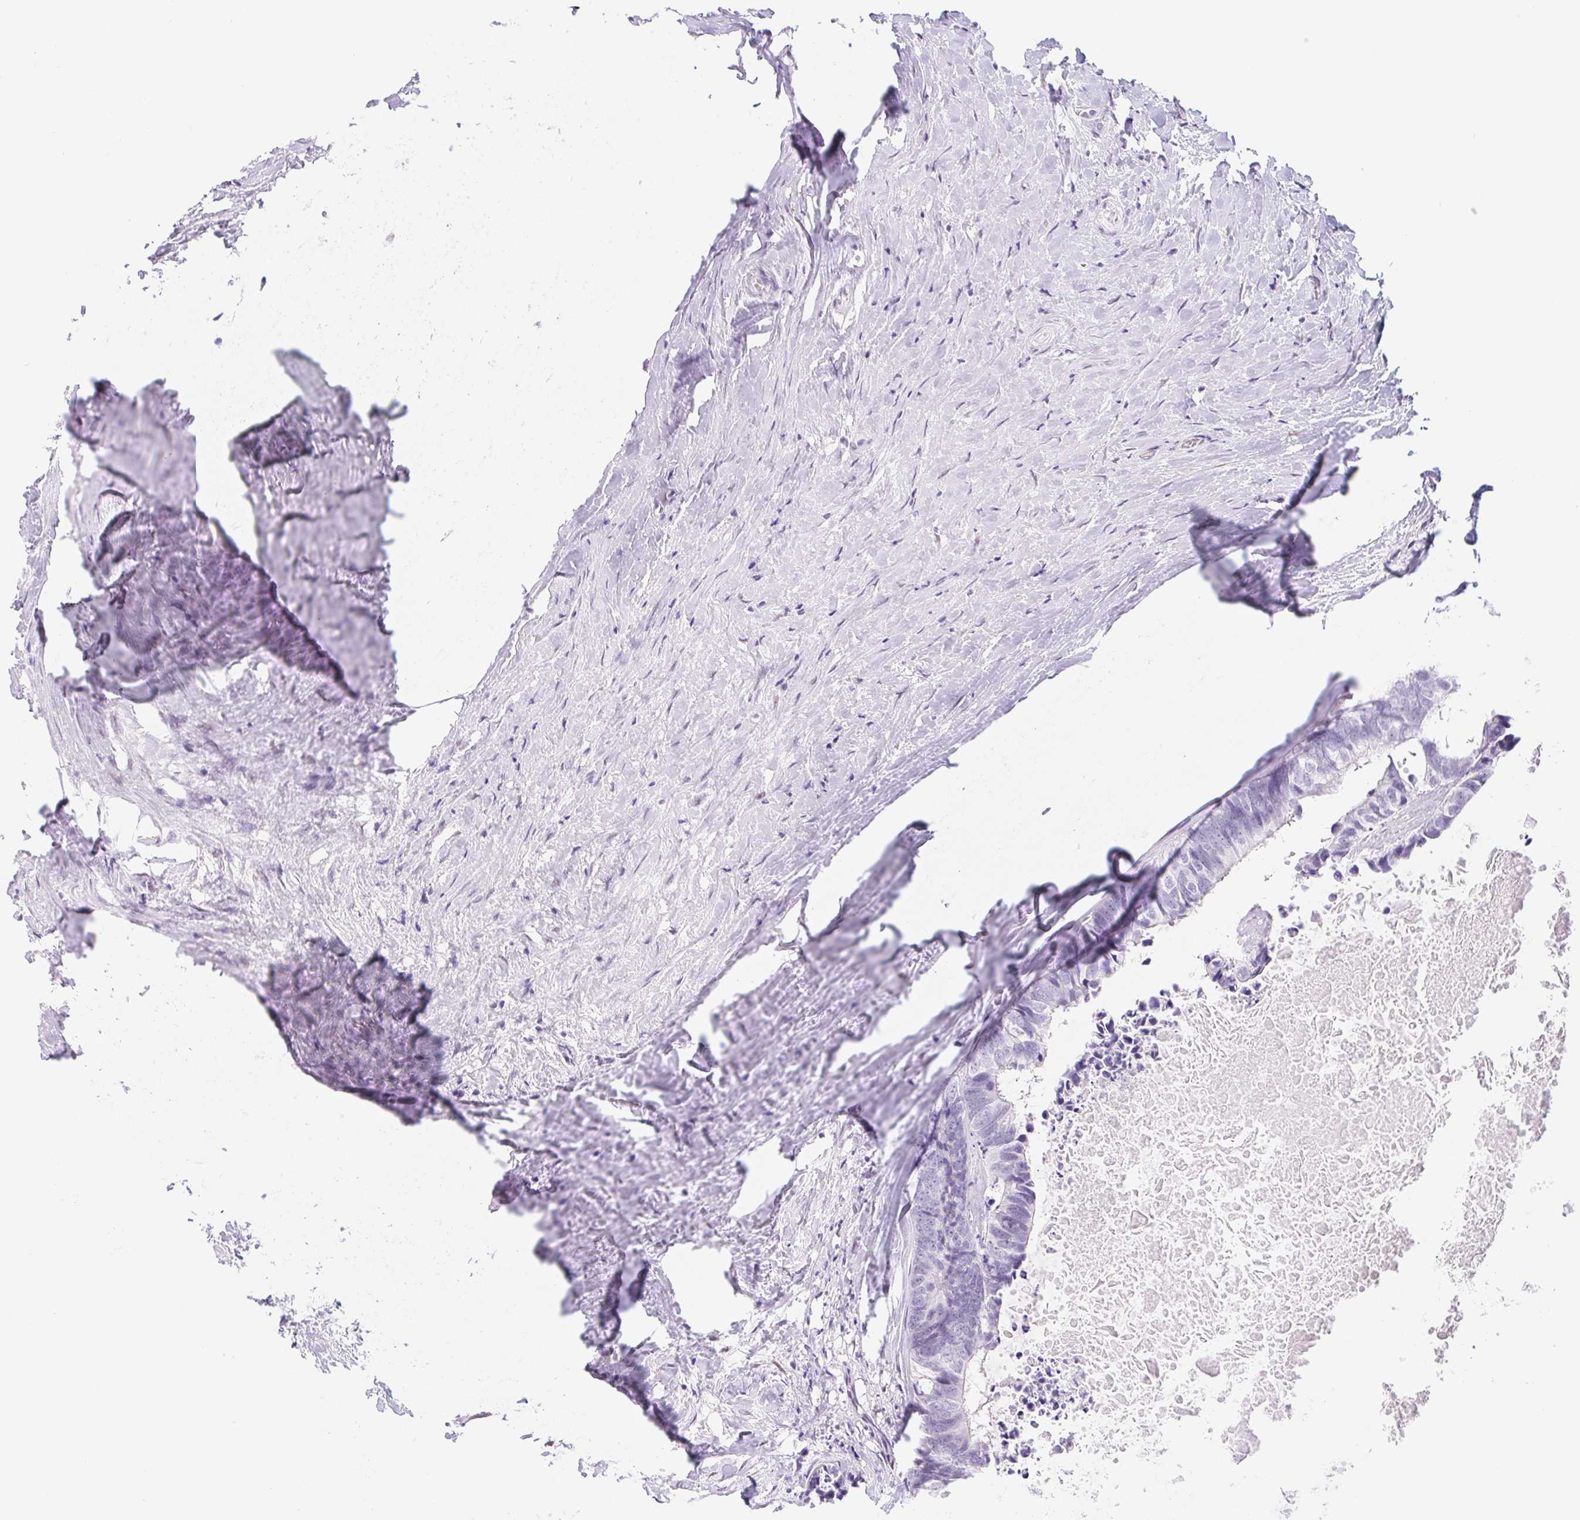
{"staining": {"intensity": "negative", "quantity": "none", "location": "none"}, "tissue": "colorectal cancer", "cell_type": "Tumor cells", "image_type": "cancer", "snomed": [{"axis": "morphology", "description": "Adenocarcinoma, NOS"}, {"axis": "topography", "description": "Colon"}, {"axis": "topography", "description": "Rectum"}], "caption": "Immunohistochemistry (IHC) image of neoplastic tissue: colorectal cancer (adenocarcinoma) stained with DAB (3,3'-diaminobenzidine) reveals no significant protein positivity in tumor cells.", "gene": "CAND1", "patient": {"sex": "male", "age": 57}}